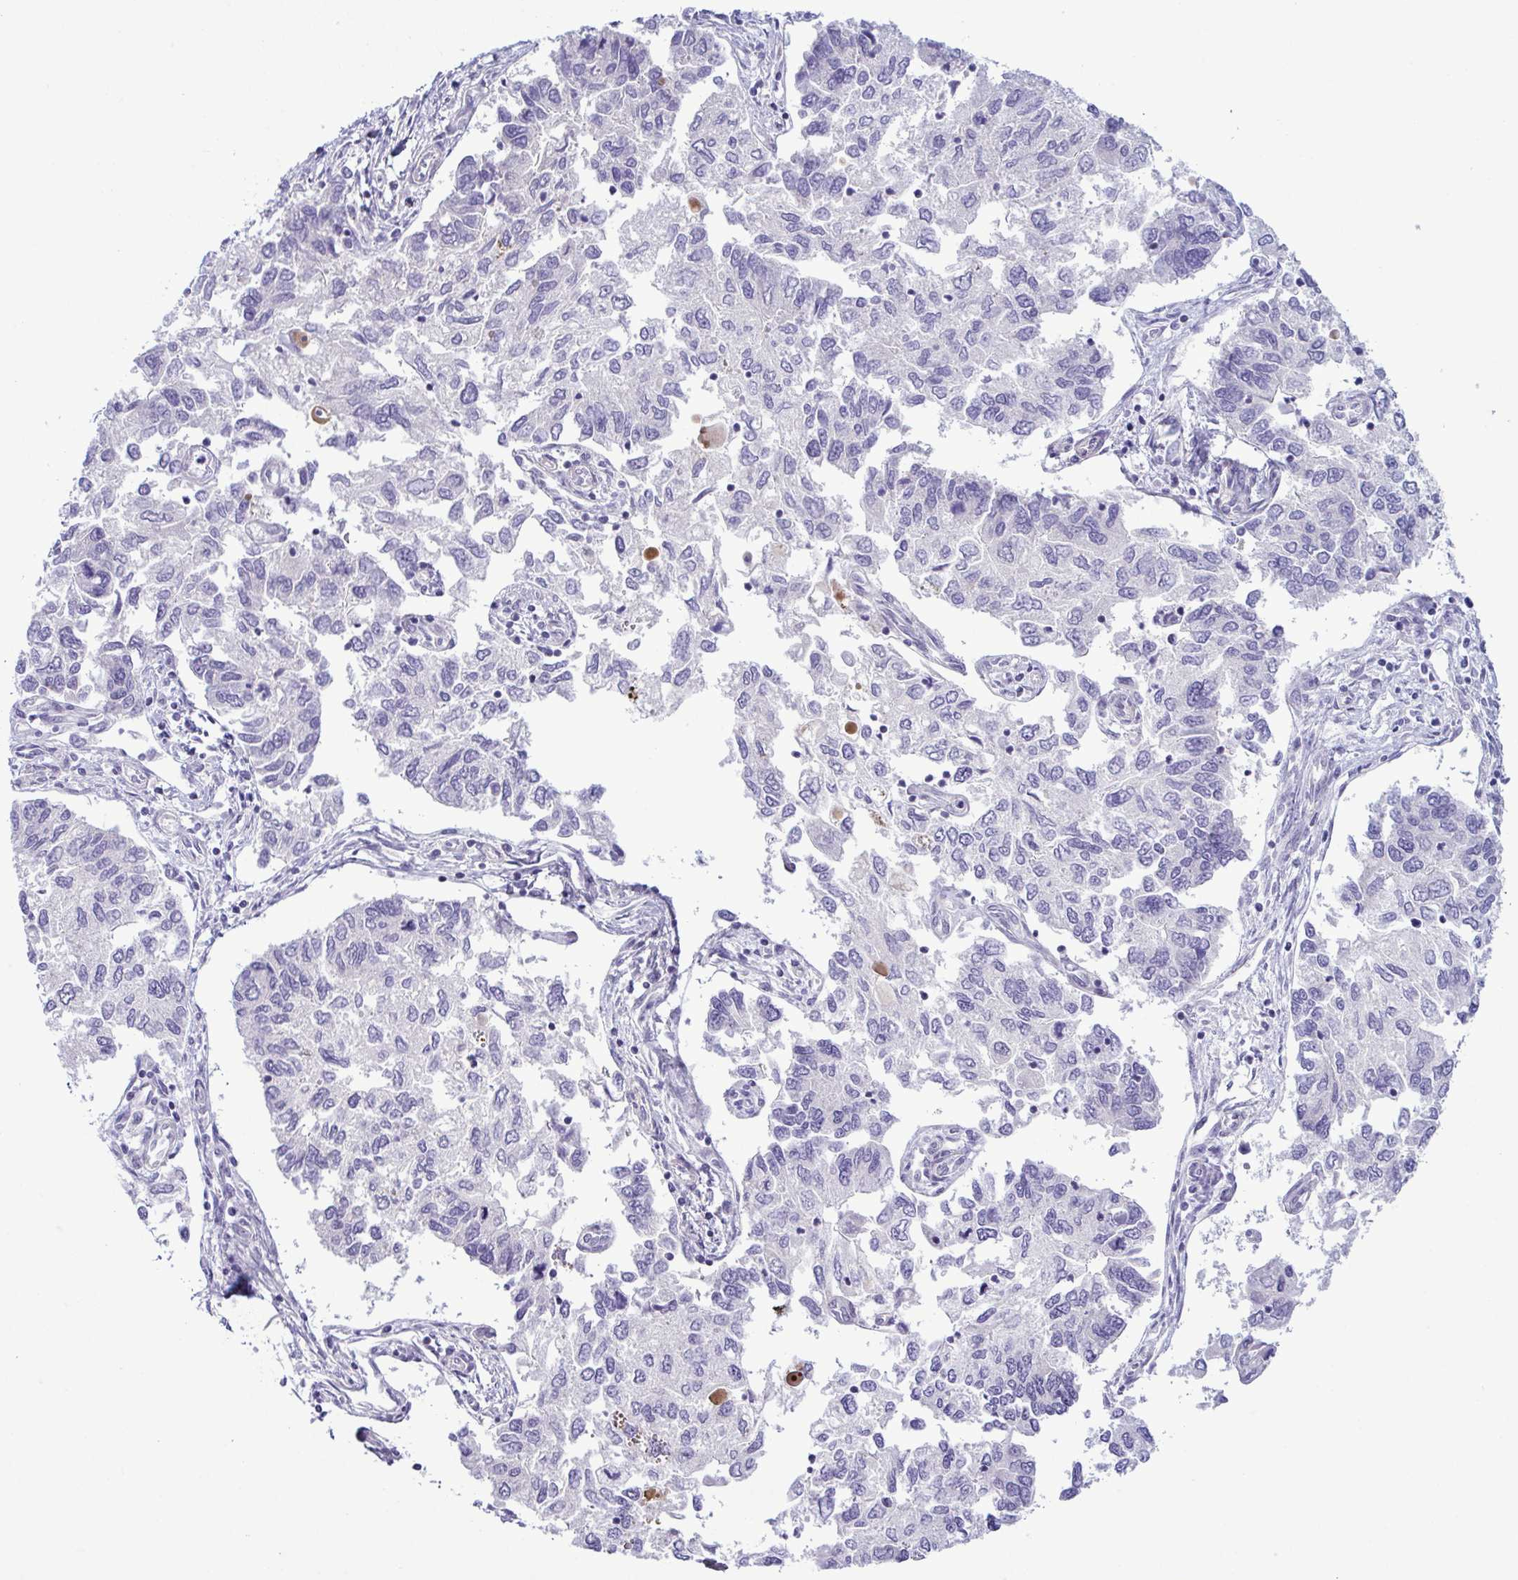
{"staining": {"intensity": "negative", "quantity": "none", "location": "none"}, "tissue": "endometrial cancer", "cell_type": "Tumor cells", "image_type": "cancer", "snomed": [{"axis": "morphology", "description": "Carcinoma, NOS"}, {"axis": "topography", "description": "Uterus"}], "caption": "Endometrial cancer was stained to show a protein in brown. There is no significant expression in tumor cells.", "gene": "SYNPO2L", "patient": {"sex": "female", "age": 76}}